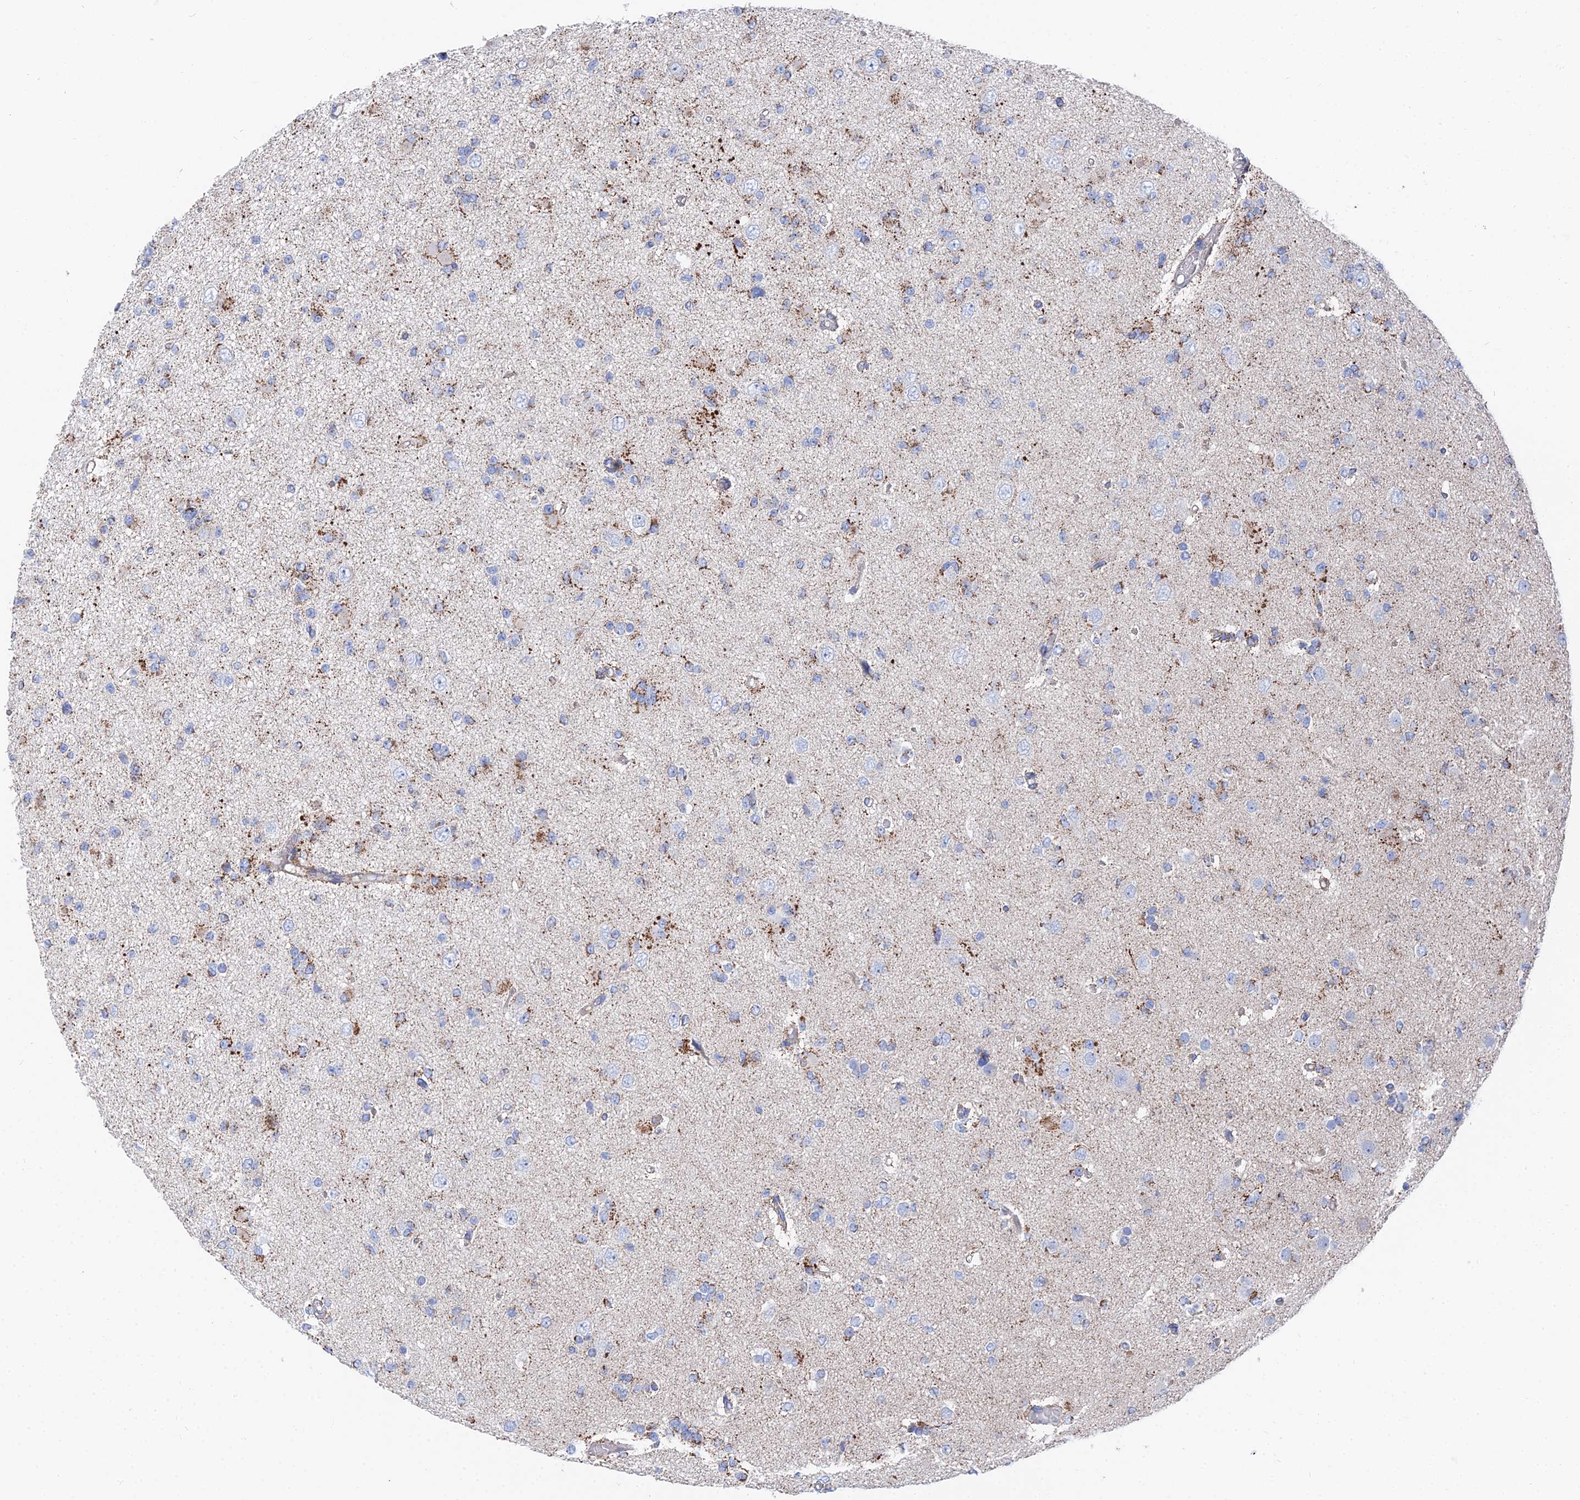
{"staining": {"intensity": "moderate", "quantity": "<25%", "location": "cytoplasmic/membranous"}, "tissue": "glioma", "cell_type": "Tumor cells", "image_type": "cancer", "snomed": [{"axis": "morphology", "description": "Glioma, malignant, Low grade"}, {"axis": "topography", "description": "Brain"}], "caption": "Brown immunohistochemical staining in glioma demonstrates moderate cytoplasmic/membranous staining in about <25% of tumor cells. (DAB IHC, brown staining for protein, blue staining for nuclei).", "gene": "IFT80", "patient": {"sex": "female", "age": 22}}